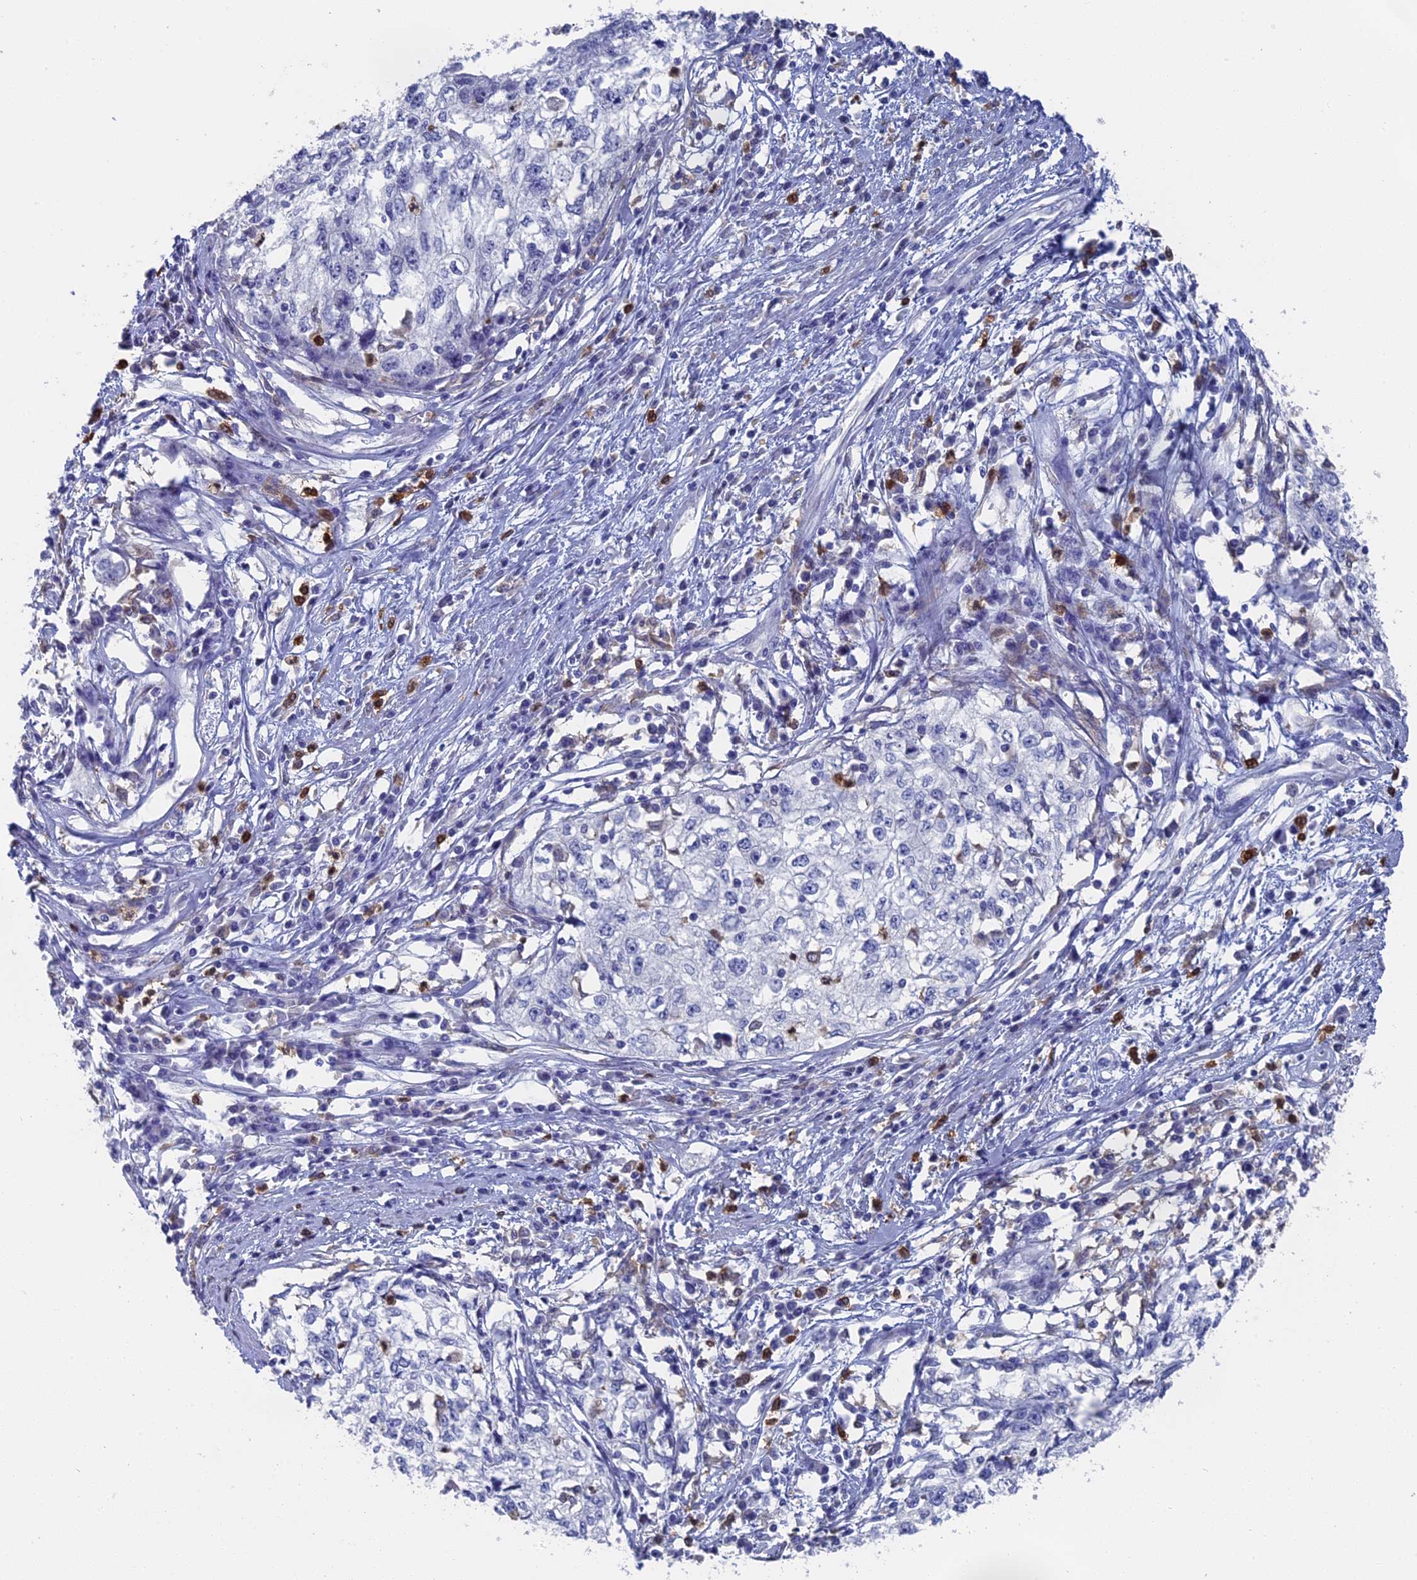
{"staining": {"intensity": "negative", "quantity": "none", "location": "none"}, "tissue": "cervical cancer", "cell_type": "Tumor cells", "image_type": "cancer", "snomed": [{"axis": "morphology", "description": "Squamous cell carcinoma, NOS"}, {"axis": "topography", "description": "Cervix"}], "caption": "Cervical squamous cell carcinoma was stained to show a protein in brown. There is no significant positivity in tumor cells. (DAB immunohistochemistry with hematoxylin counter stain).", "gene": "NCF4", "patient": {"sex": "female", "age": 57}}